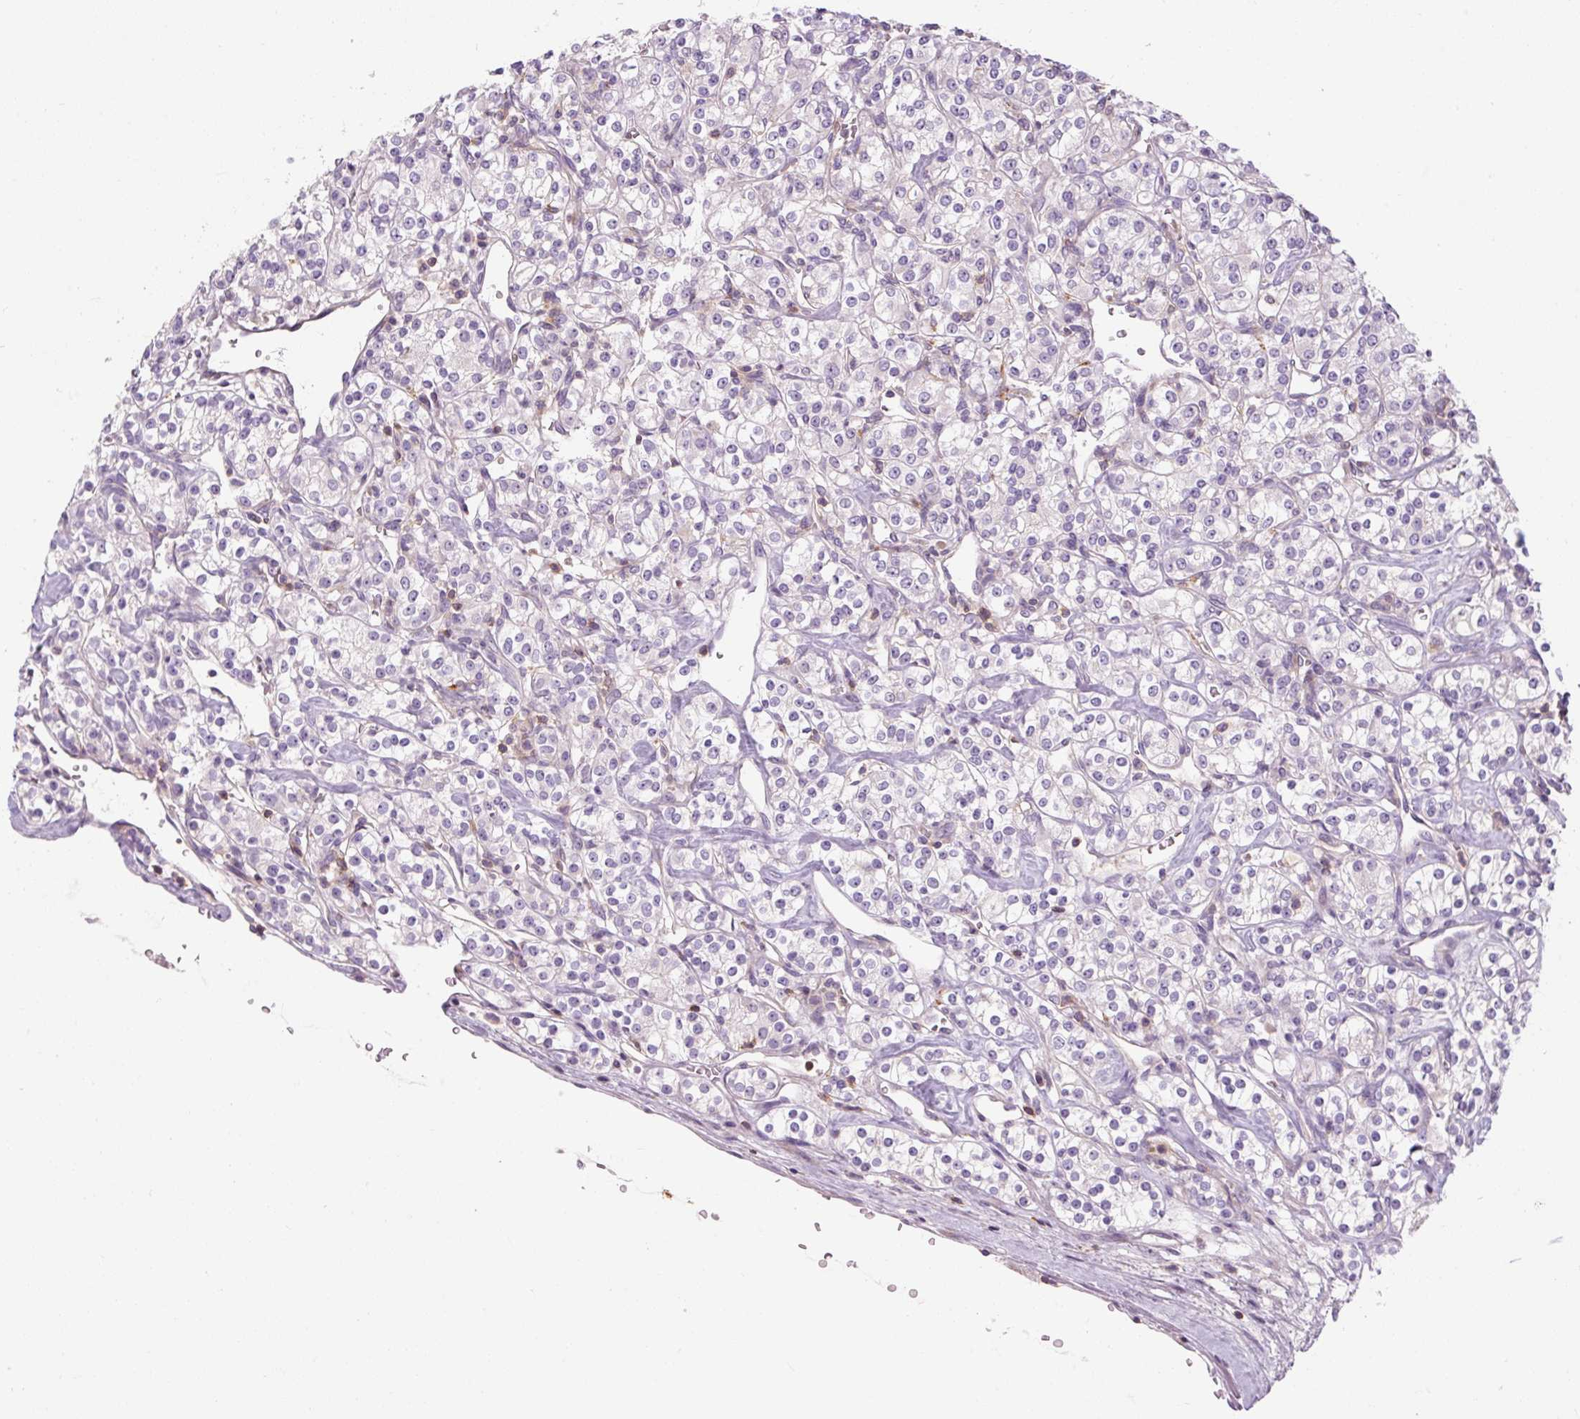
{"staining": {"intensity": "negative", "quantity": "none", "location": "none"}, "tissue": "renal cancer", "cell_type": "Tumor cells", "image_type": "cancer", "snomed": [{"axis": "morphology", "description": "Adenocarcinoma, NOS"}, {"axis": "topography", "description": "Kidney"}], "caption": "Immunohistochemical staining of human adenocarcinoma (renal) demonstrates no significant staining in tumor cells.", "gene": "TIGD2", "patient": {"sex": "male", "age": 77}}